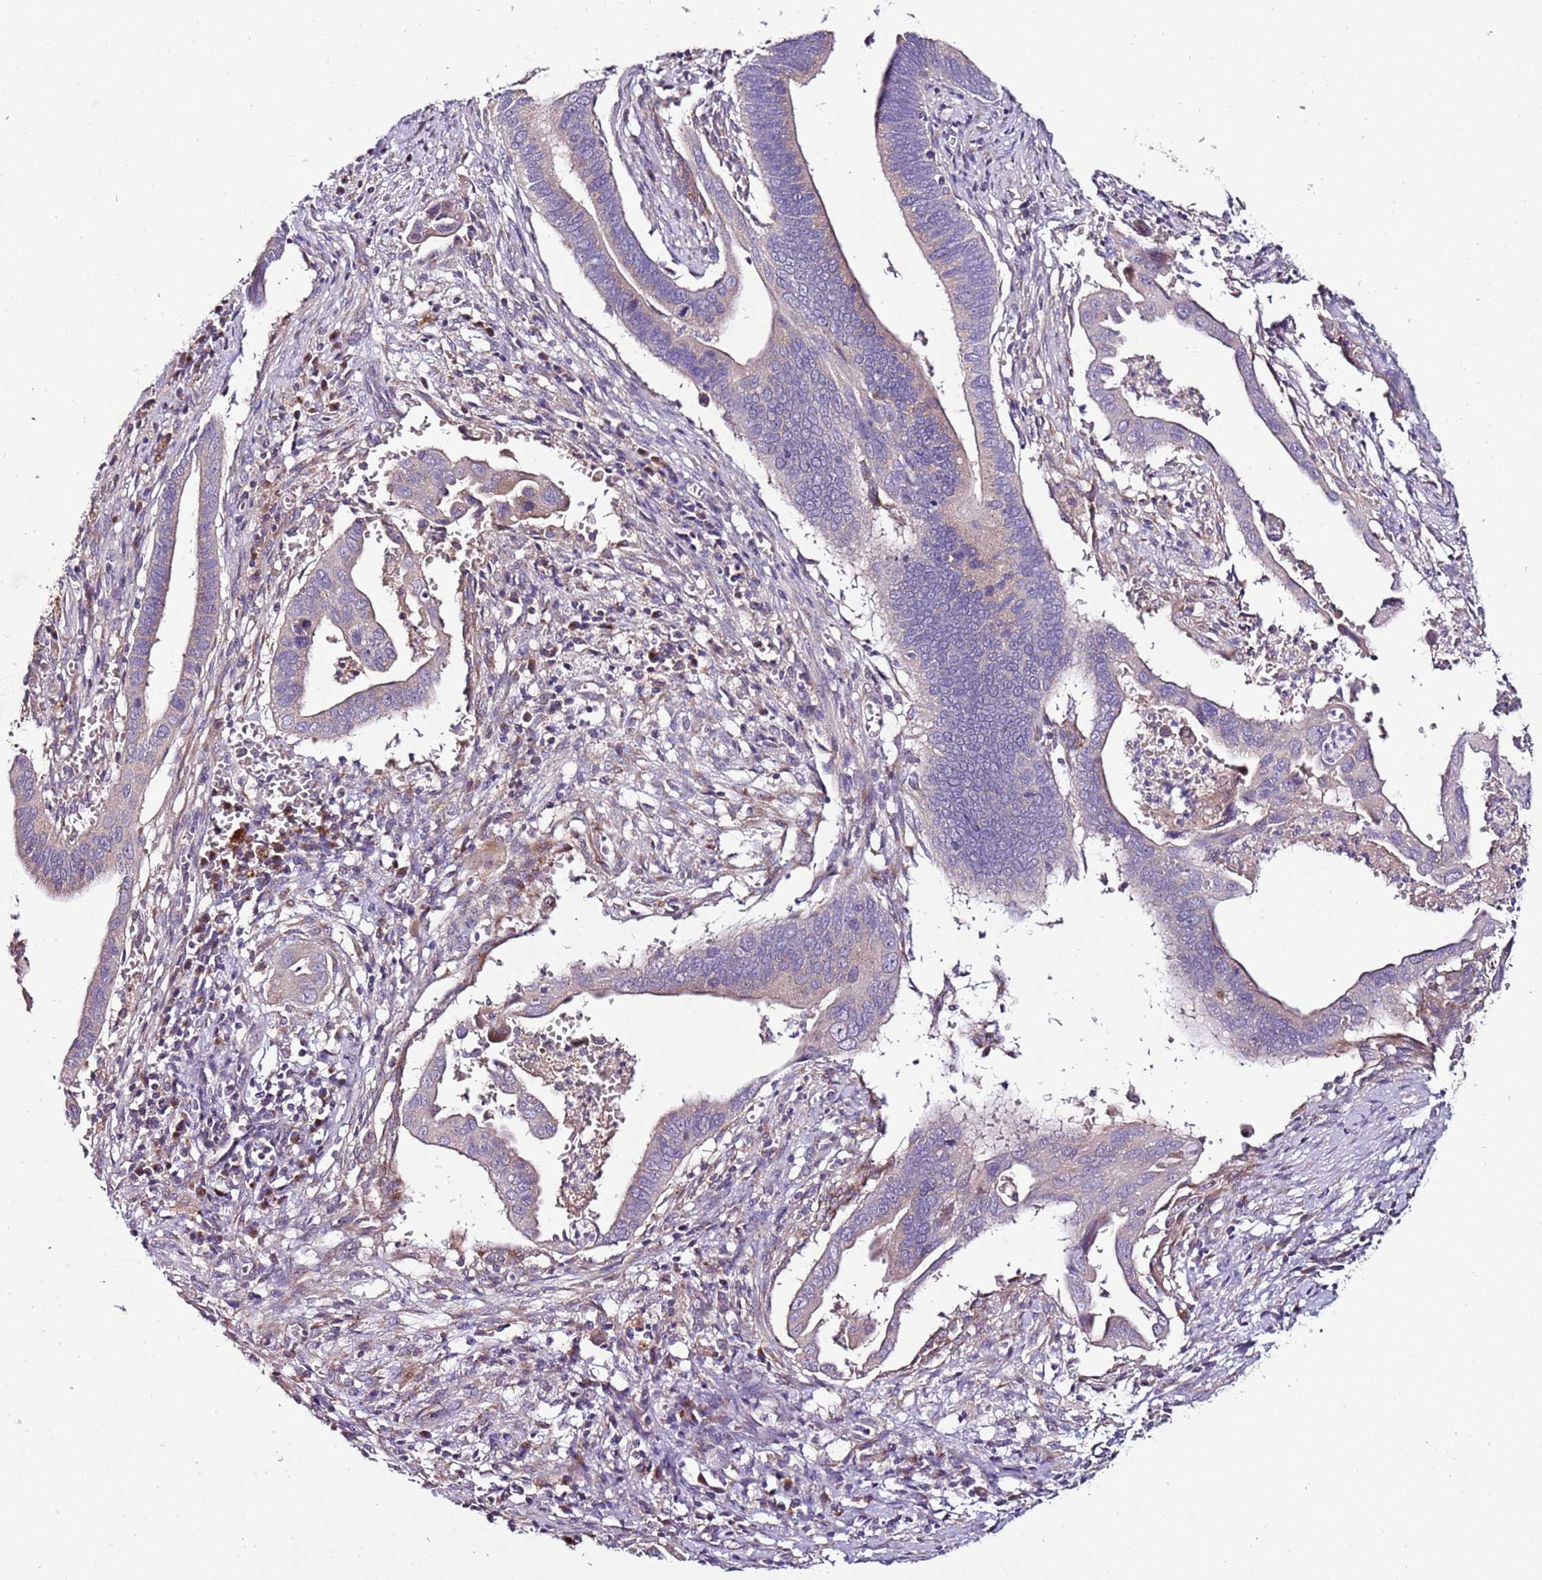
{"staining": {"intensity": "negative", "quantity": "none", "location": "none"}, "tissue": "cervical cancer", "cell_type": "Tumor cells", "image_type": "cancer", "snomed": [{"axis": "morphology", "description": "Adenocarcinoma, NOS"}, {"axis": "topography", "description": "Cervix"}], "caption": "This is a image of immunohistochemistry staining of cervical cancer (adenocarcinoma), which shows no positivity in tumor cells.", "gene": "FAM20A", "patient": {"sex": "female", "age": 42}}